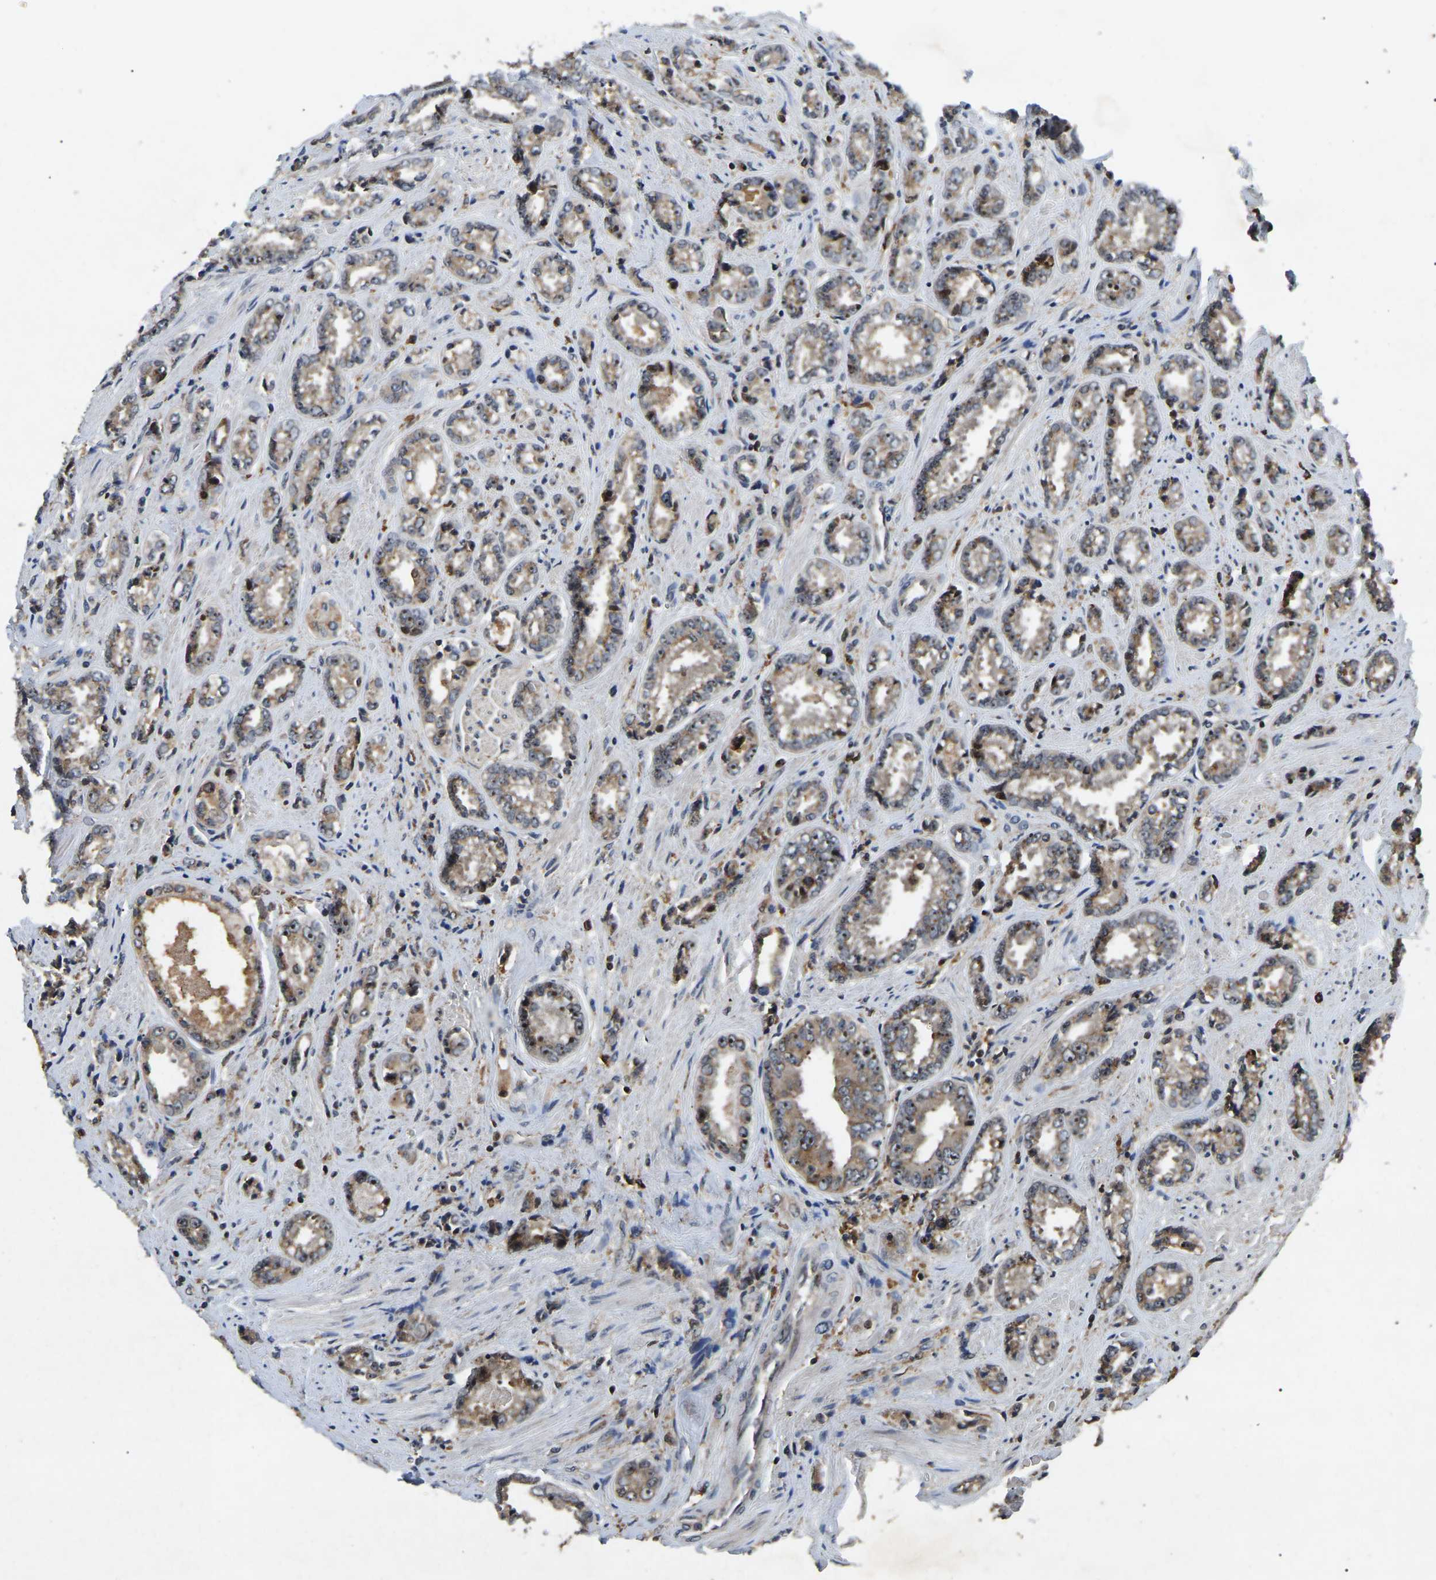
{"staining": {"intensity": "moderate", "quantity": ">75%", "location": "cytoplasmic/membranous,nuclear"}, "tissue": "prostate cancer", "cell_type": "Tumor cells", "image_type": "cancer", "snomed": [{"axis": "morphology", "description": "Adenocarcinoma, High grade"}, {"axis": "topography", "description": "Prostate"}], "caption": "Brown immunohistochemical staining in human prostate high-grade adenocarcinoma displays moderate cytoplasmic/membranous and nuclear expression in approximately >75% of tumor cells.", "gene": "RBM28", "patient": {"sex": "male", "age": 61}}